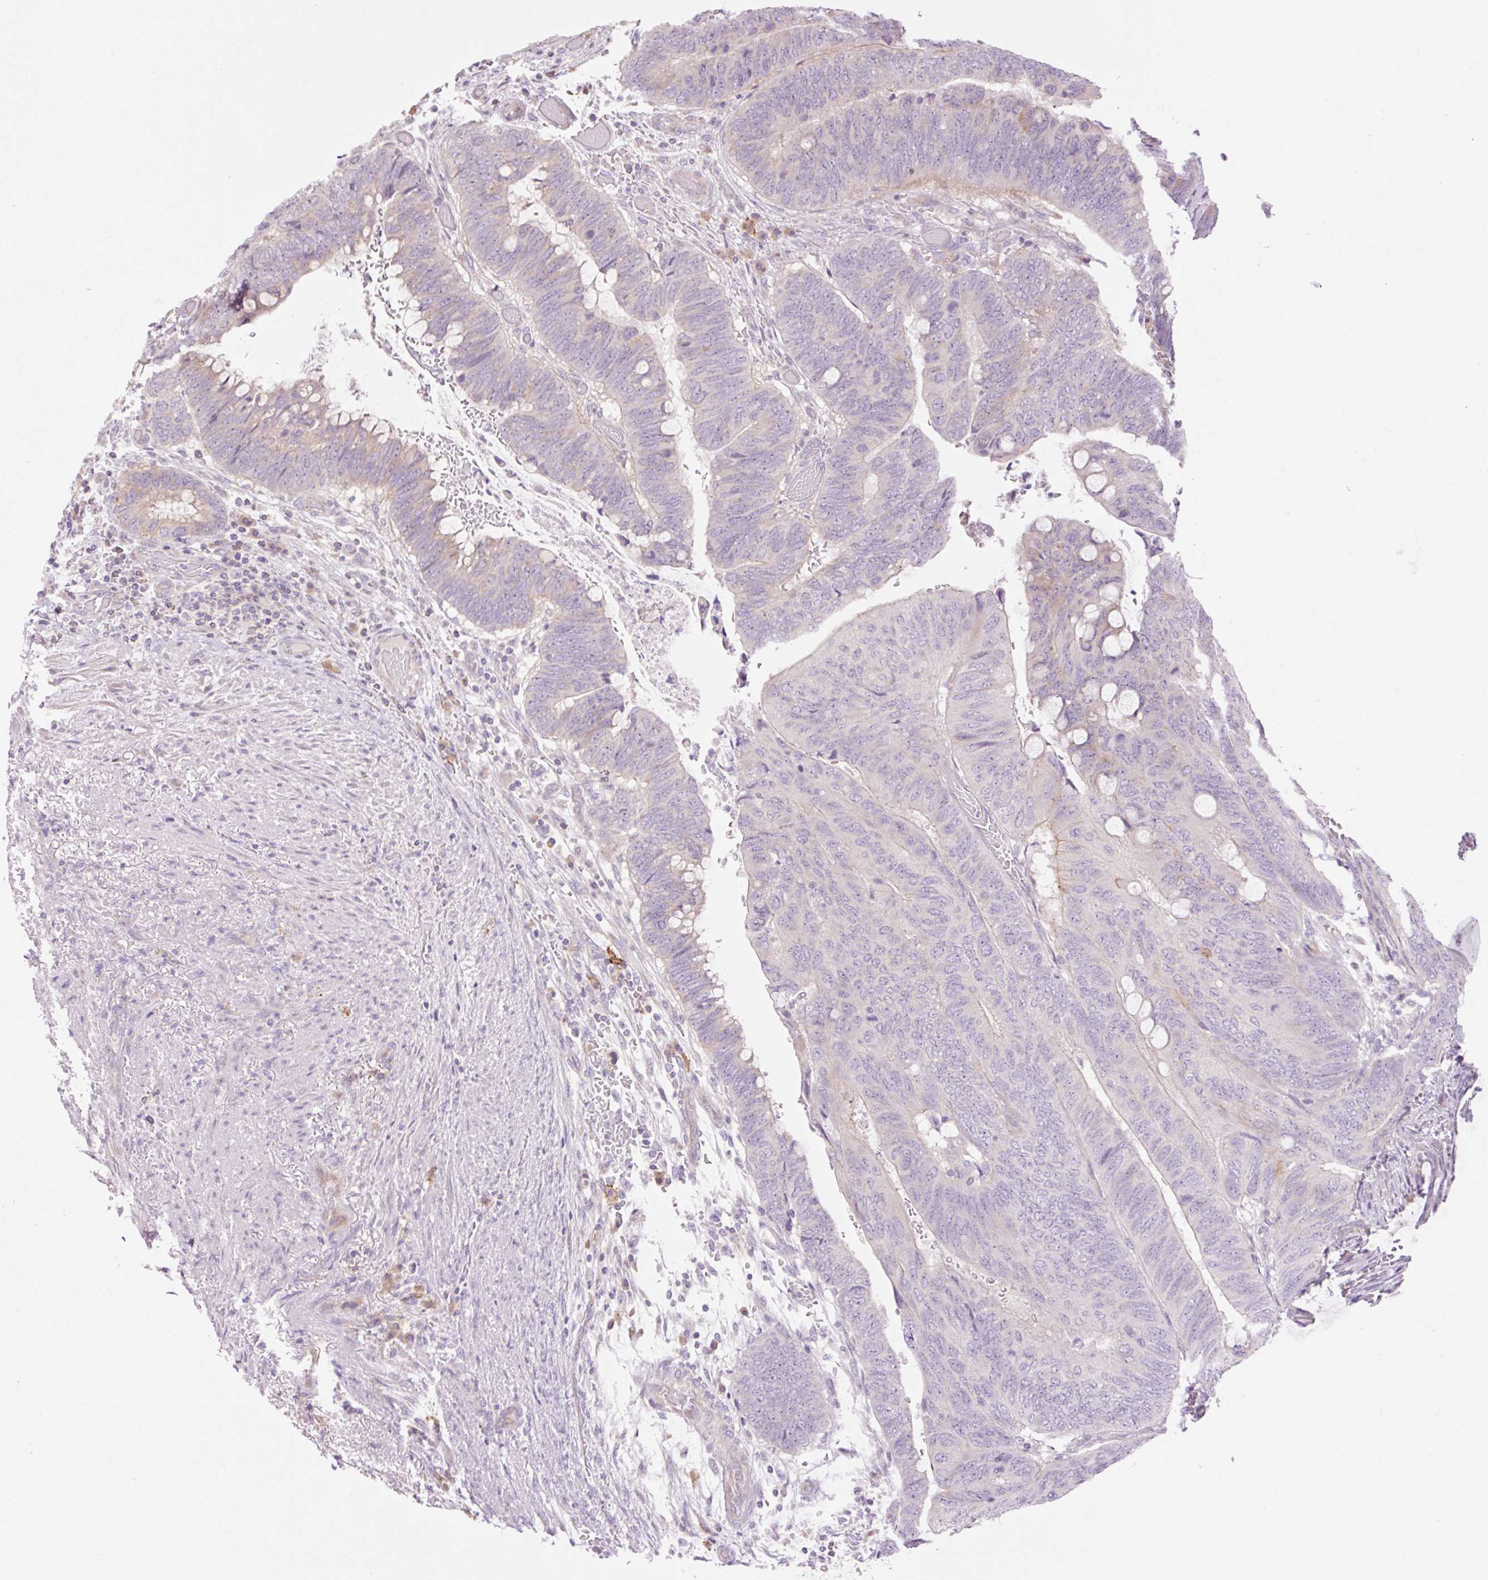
{"staining": {"intensity": "negative", "quantity": "none", "location": "none"}, "tissue": "colorectal cancer", "cell_type": "Tumor cells", "image_type": "cancer", "snomed": [{"axis": "morphology", "description": "Normal tissue, NOS"}, {"axis": "morphology", "description": "Adenocarcinoma, NOS"}, {"axis": "topography", "description": "Rectum"}, {"axis": "topography", "description": "Peripheral nerve tissue"}], "caption": "DAB immunohistochemical staining of human adenocarcinoma (colorectal) reveals no significant expression in tumor cells.", "gene": "GRID2", "patient": {"sex": "male", "age": 92}}